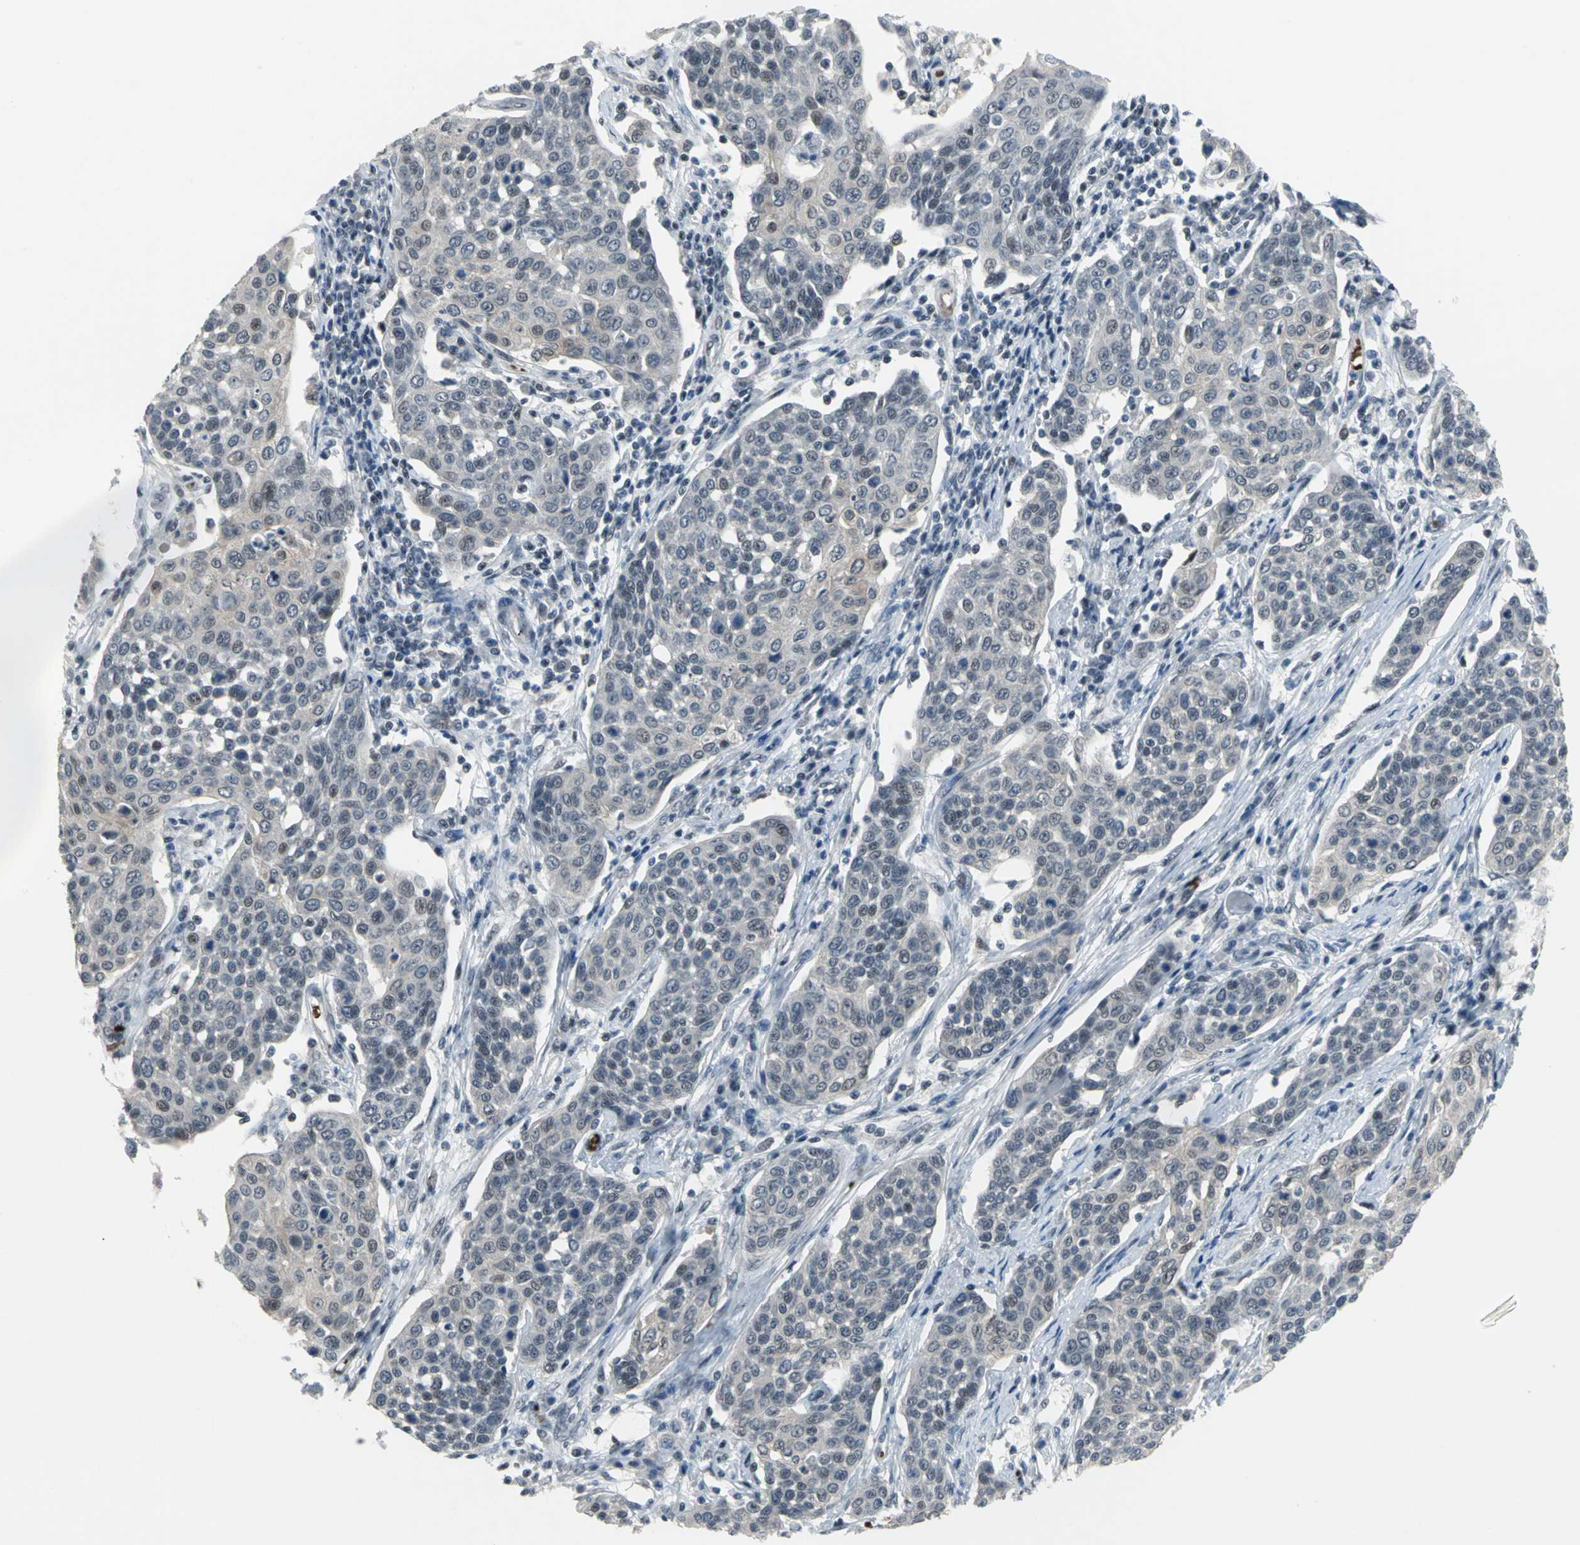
{"staining": {"intensity": "moderate", "quantity": "25%-75%", "location": "nuclear"}, "tissue": "cervical cancer", "cell_type": "Tumor cells", "image_type": "cancer", "snomed": [{"axis": "morphology", "description": "Squamous cell carcinoma, NOS"}, {"axis": "topography", "description": "Cervix"}], "caption": "Cervical cancer (squamous cell carcinoma) stained with a protein marker demonstrates moderate staining in tumor cells.", "gene": "GLI3", "patient": {"sex": "female", "age": 34}}